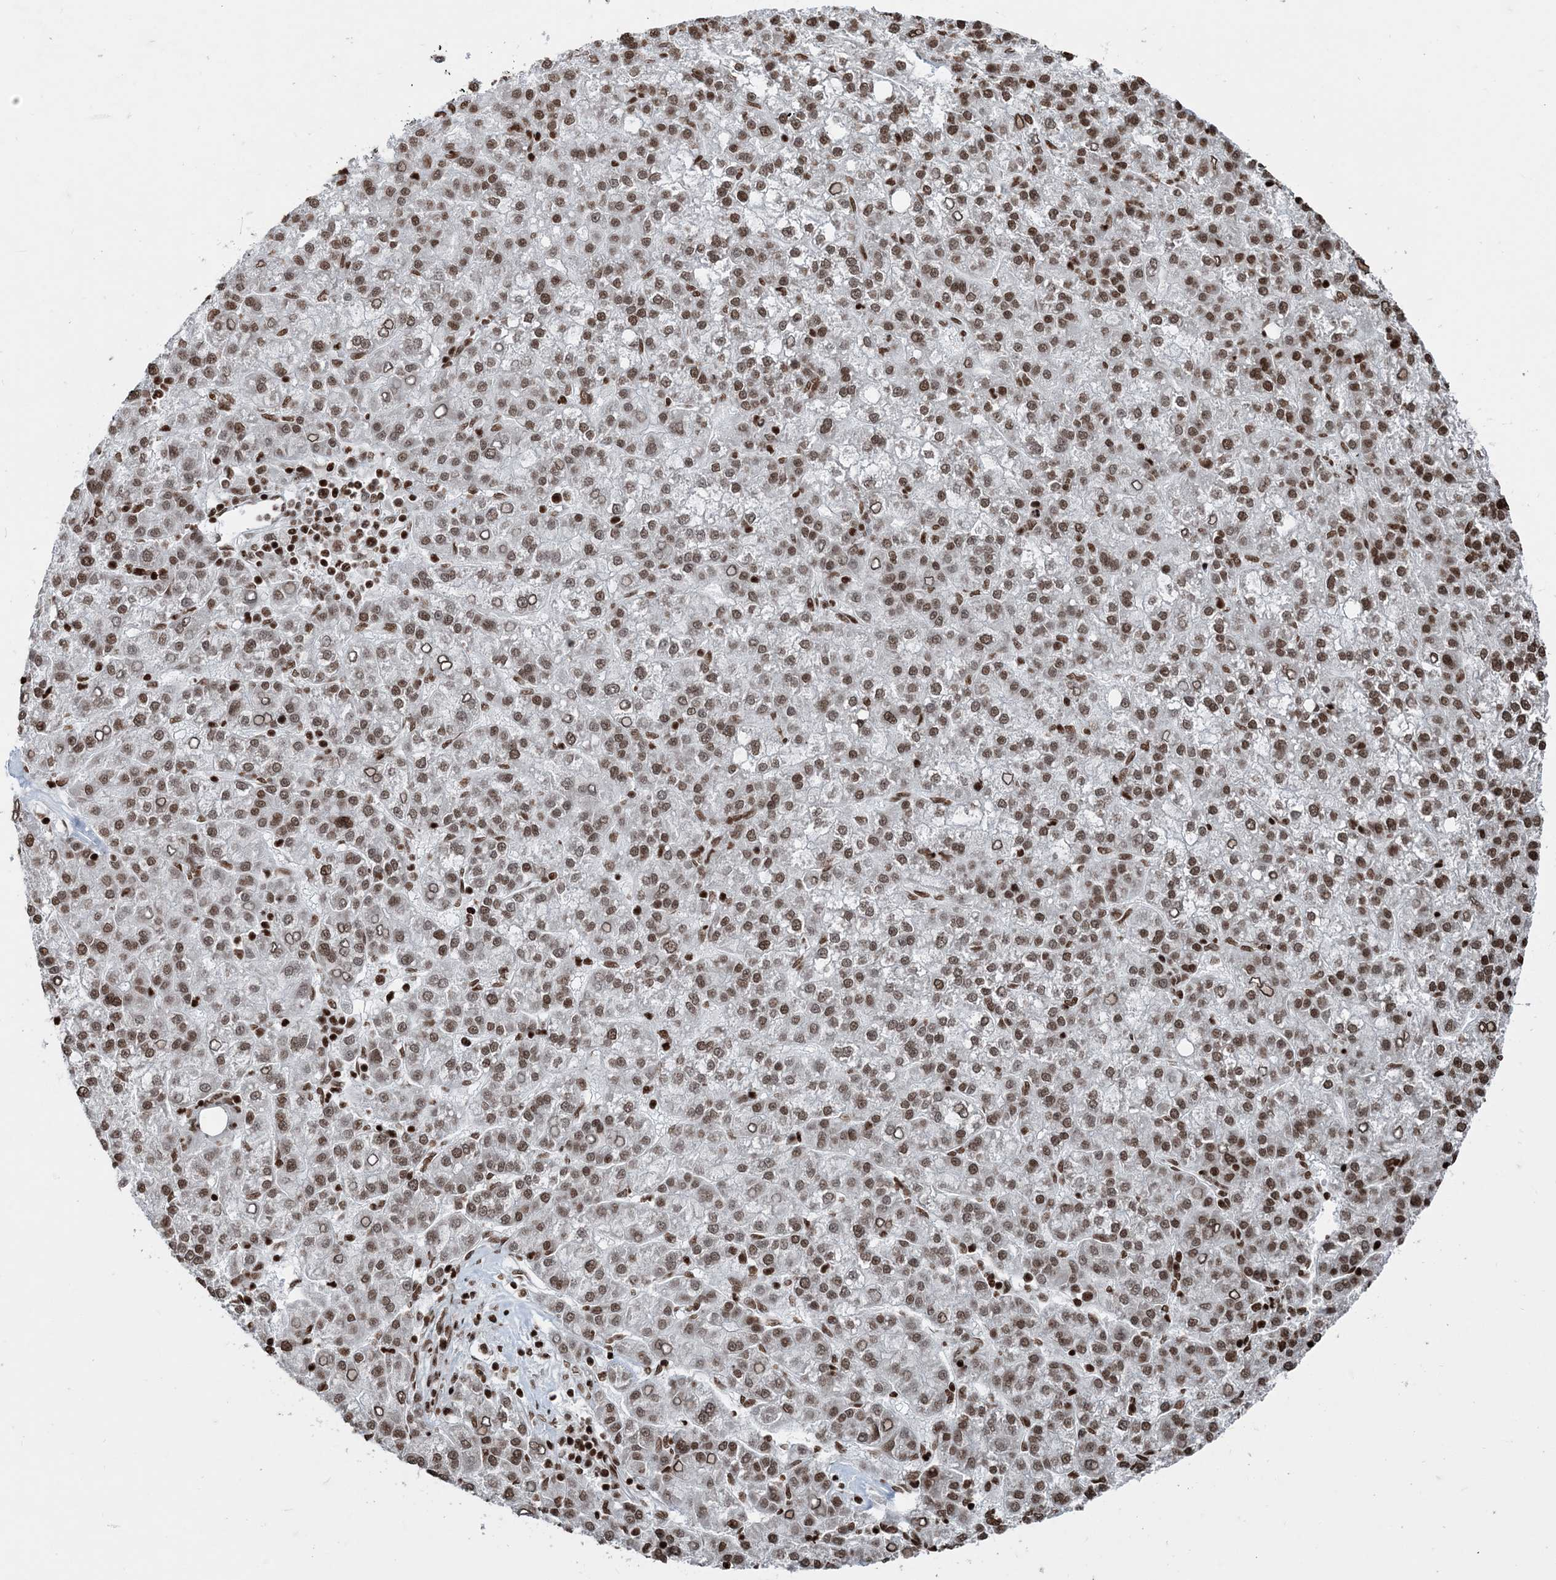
{"staining": {"intensity": "moderate", "quantity": ">75%", "location": "nuclear"}, "tissue": "liver cancer", "cell_type": "Tumor cells", "image_type": "cancer", "snomed": [{"axis": "morphology", "description": "Carcinoma, Hepatocellular, NOS"}, {"axis": "topography", "description": "Liver"}], "caption": "Liver cancer stained with a protein marker displays moderate staining in tumor cells.", "gene": "H3-3B", "patient": {"sex": "female", "age": 58}}